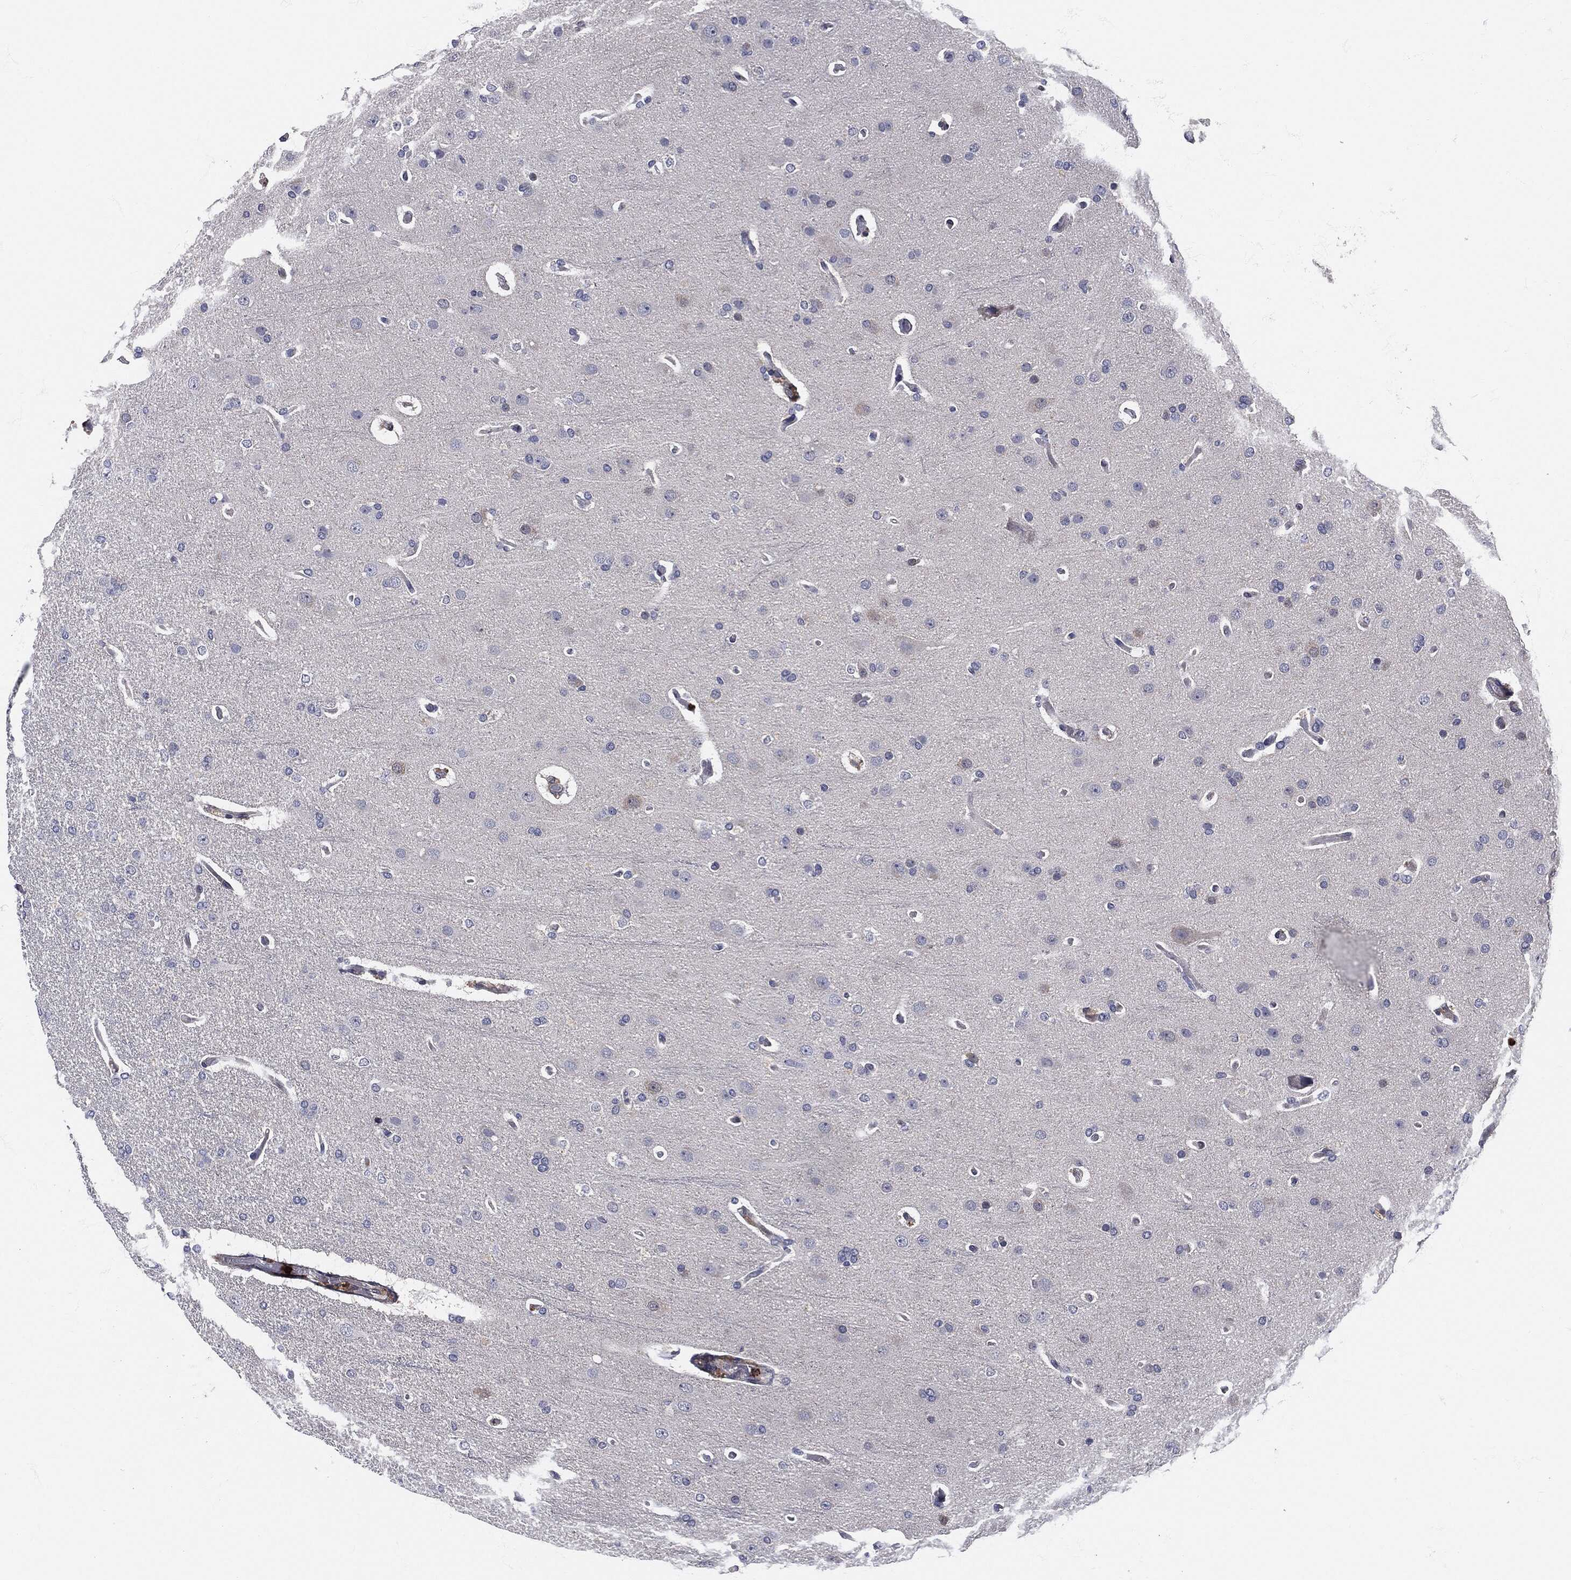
{"staining": {"intensity": "negative", "quantity": "none", "location": "none"}, "tissue": "glioma", "cell_type": "Tumor cells", "image_type": "cancer", "snomed": [{"axis": "morphology", "description": "Glioma, malignant, Low grade"}, {"axis": "topography", "description": "Brain"}], "caption": "This is an immunohistochemistry (IHC) histopathology image of human glioma. There is no positivity in tumor cells.", "gene": "MPO", "patient": {"sex": "male", "age": 41}}